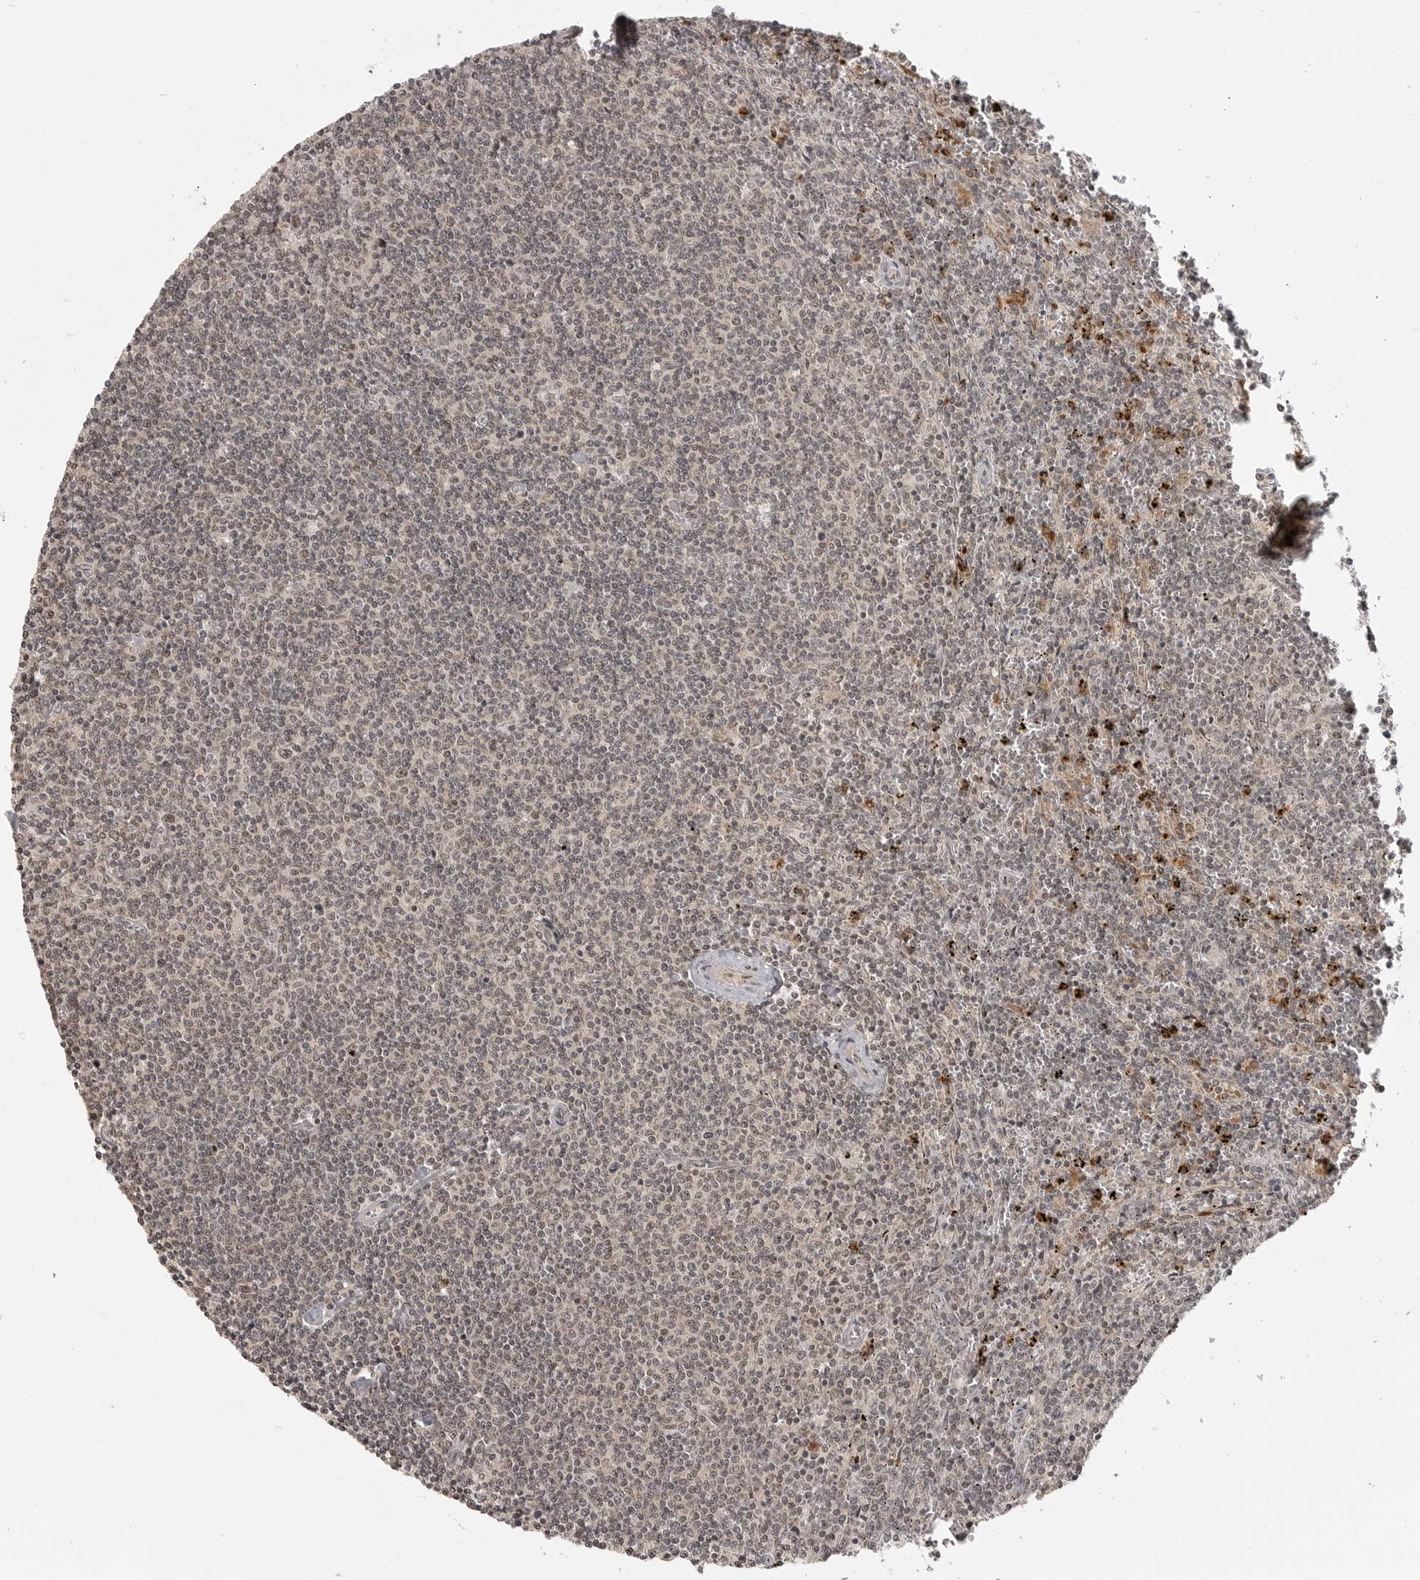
{"staining": {"intensity": "weak", "quantity": "25%-75%", "location": "nuclear"}, "tissue": "lymphoma", "cell_type": "Tumor cells", "image_type": "cancer", "snomed": [{"axis": "morphology", "description": "Malignant lymphoma, non-Hodgkin's type, Low grade"}, {"axis": "topography", "description": "Spleen"}], "caption": "Protein expression analysis of human lymphoma reveals weak nuclear staining in approximately 25%-75% of tumor cells.", "gene": "PEG3", "patient": {"sex": "female", "age": 50}}